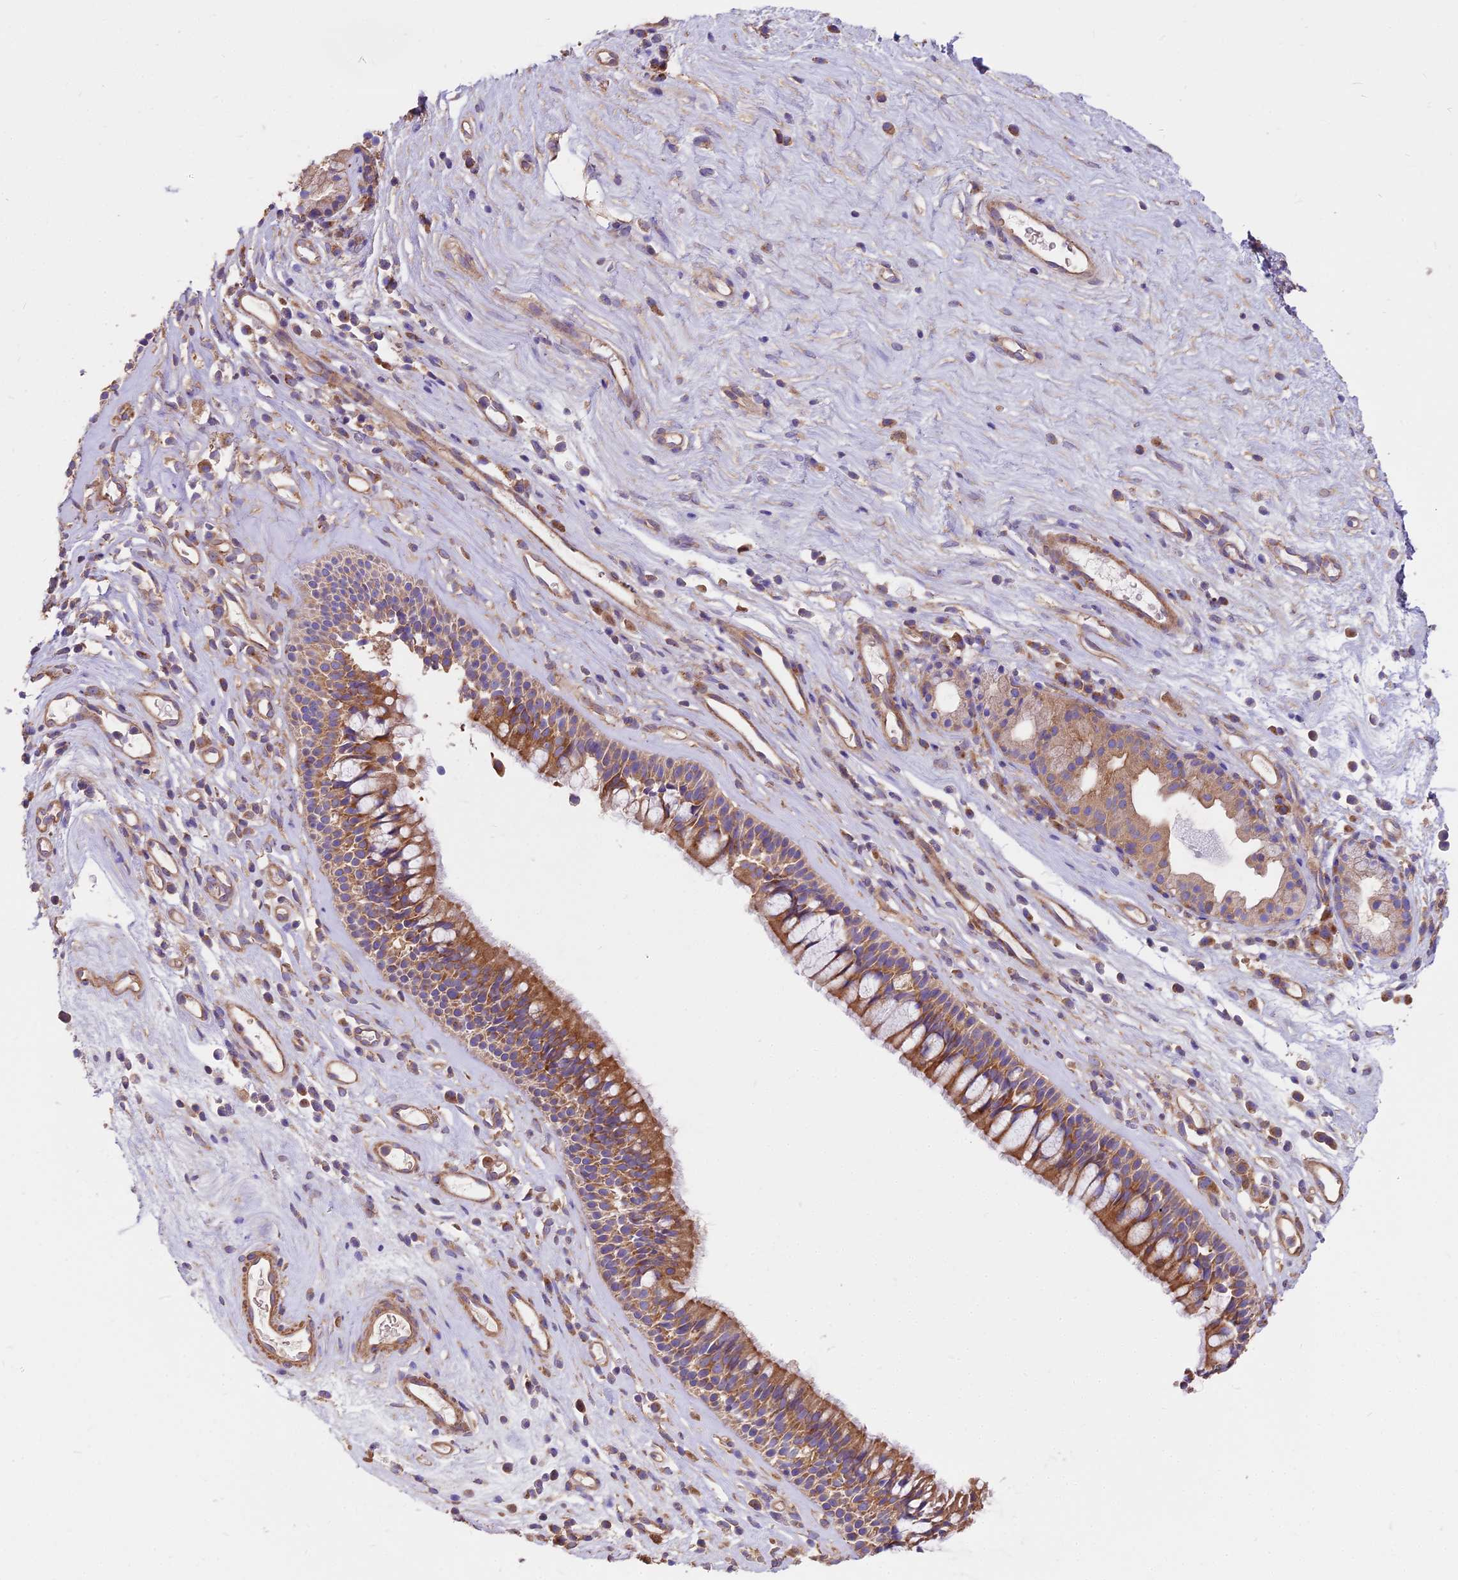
{"staining": {"intensity": "moderate", "quantity": ">75%", "location": "cytoplasmic/membranous"}, "tissue": "nasopharynx", "cell_type": "Respiratory epithelial cells", "image_type": "normal", "snomed": [{"axis": "morphology", "description": "Normal tissue, NOS"}, {"axis": "morphology", "description": "Inflammation, NOS"}, {"axis": "morphology", "description": "Malignant melanoma, Metastatic site"}, {"axis": "topography", "description": "Nasopharynx"}], "caption": "Brown immunohistochemical staining in unremarkable nasopharynx exhibits moderate cytoplasmic/membranous staining in approximately >75% of respiratory epithelial cells.", "gene": "DCTN3", "patient": {"sex": "male", "age": 70}}